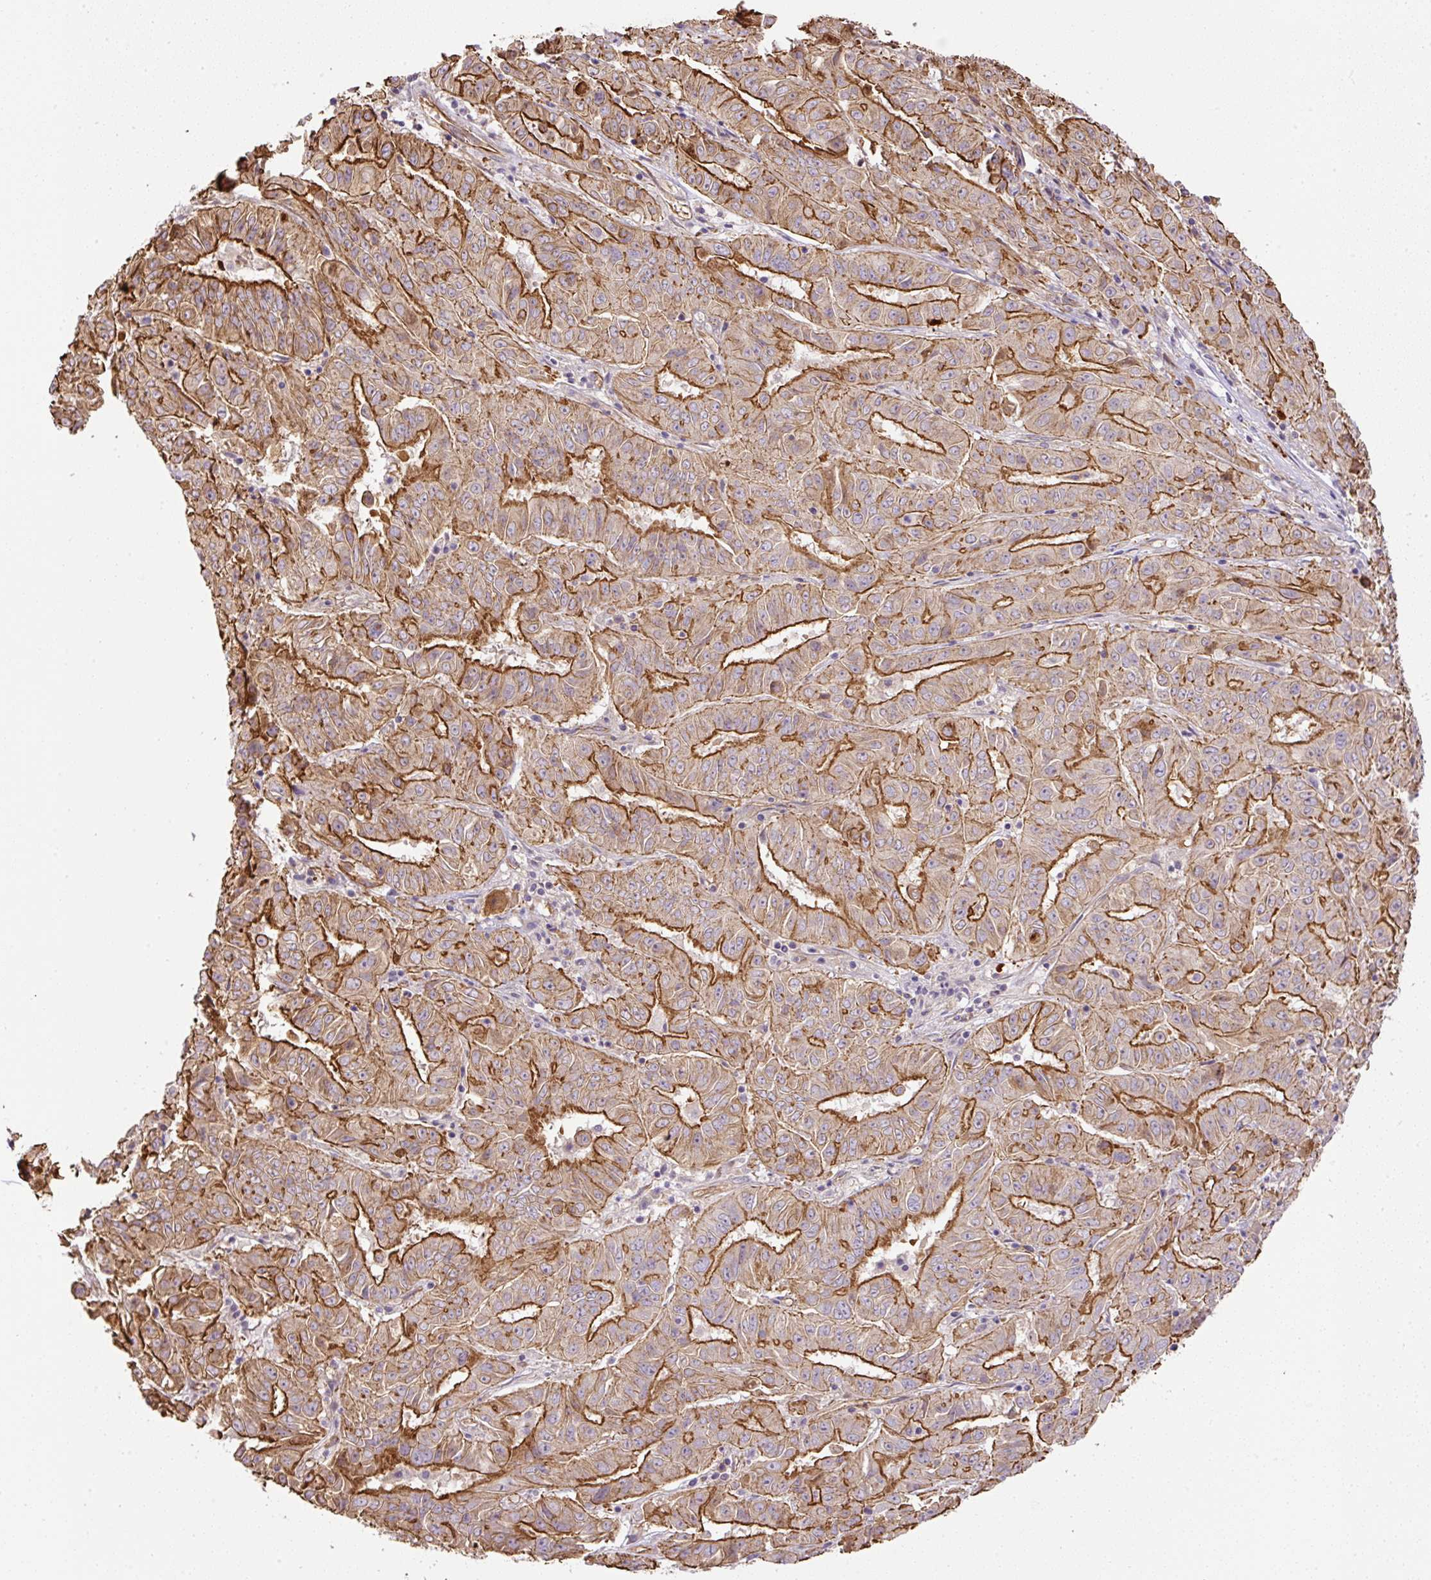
{"staining": {"intensity": "moderate", "quantity": ">75%", "location": "cytoplasmic/membranous"}, "tissue": "pancreatic cancer", "cell_type": "Tumor cells", "image_type": "cancer", "snomed": [{"axis": "morphology", "description": "Adenocarcinoma, NOS"}, {"axis": "topography", "description": "Pancreas"}], "caption": "The immunohistochemical stain highlights moderate cytoplasmic/membranous staining in tumor cells of pancreatic adenocarcinoma tissue.", "gene": "B3GALT5", "patient": {"sex": "male", "age": 63}}